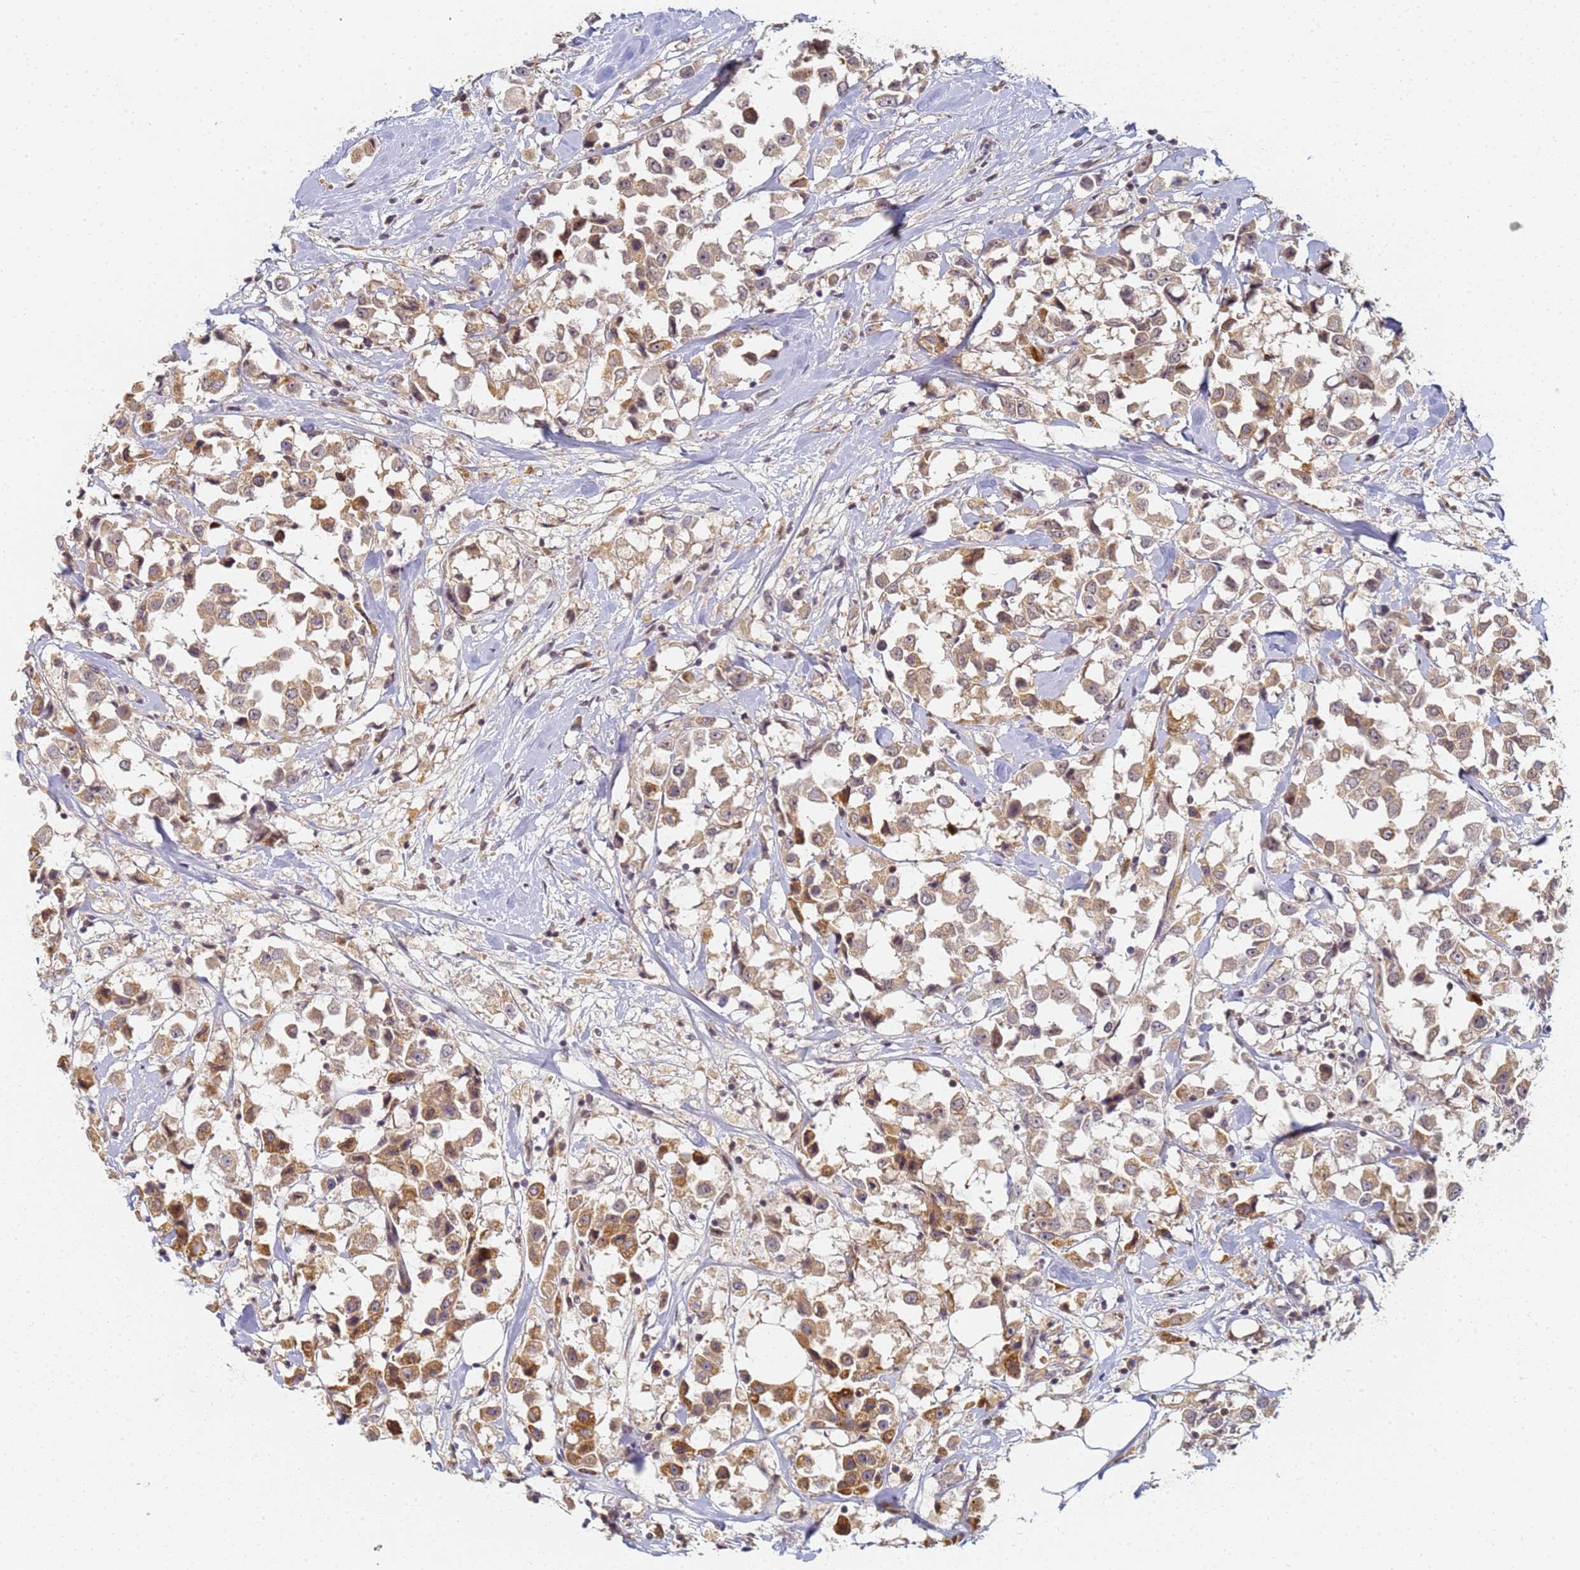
{"staining": {"intensity": "moderate", "quantity": ">75%", "location": "cytoplasmic/membranous,nuclear"}, "tissue": "breast cancer", "cell_type": "Tumor cells", "image_type": "cancer", "snomed": [{"axis": "morphology", "description": "Duct carcinoma"}, {"axis": "topography", "description": "Breast"}], "caption": "Immunohistochemical staining of human breast cancer demonstrates moderate cytoplasmic/membranous and nuclear protein positivity in about >75% of tumor cells.", "gene": "HMCES", "patient": {"sex": "female", "age": 61}}